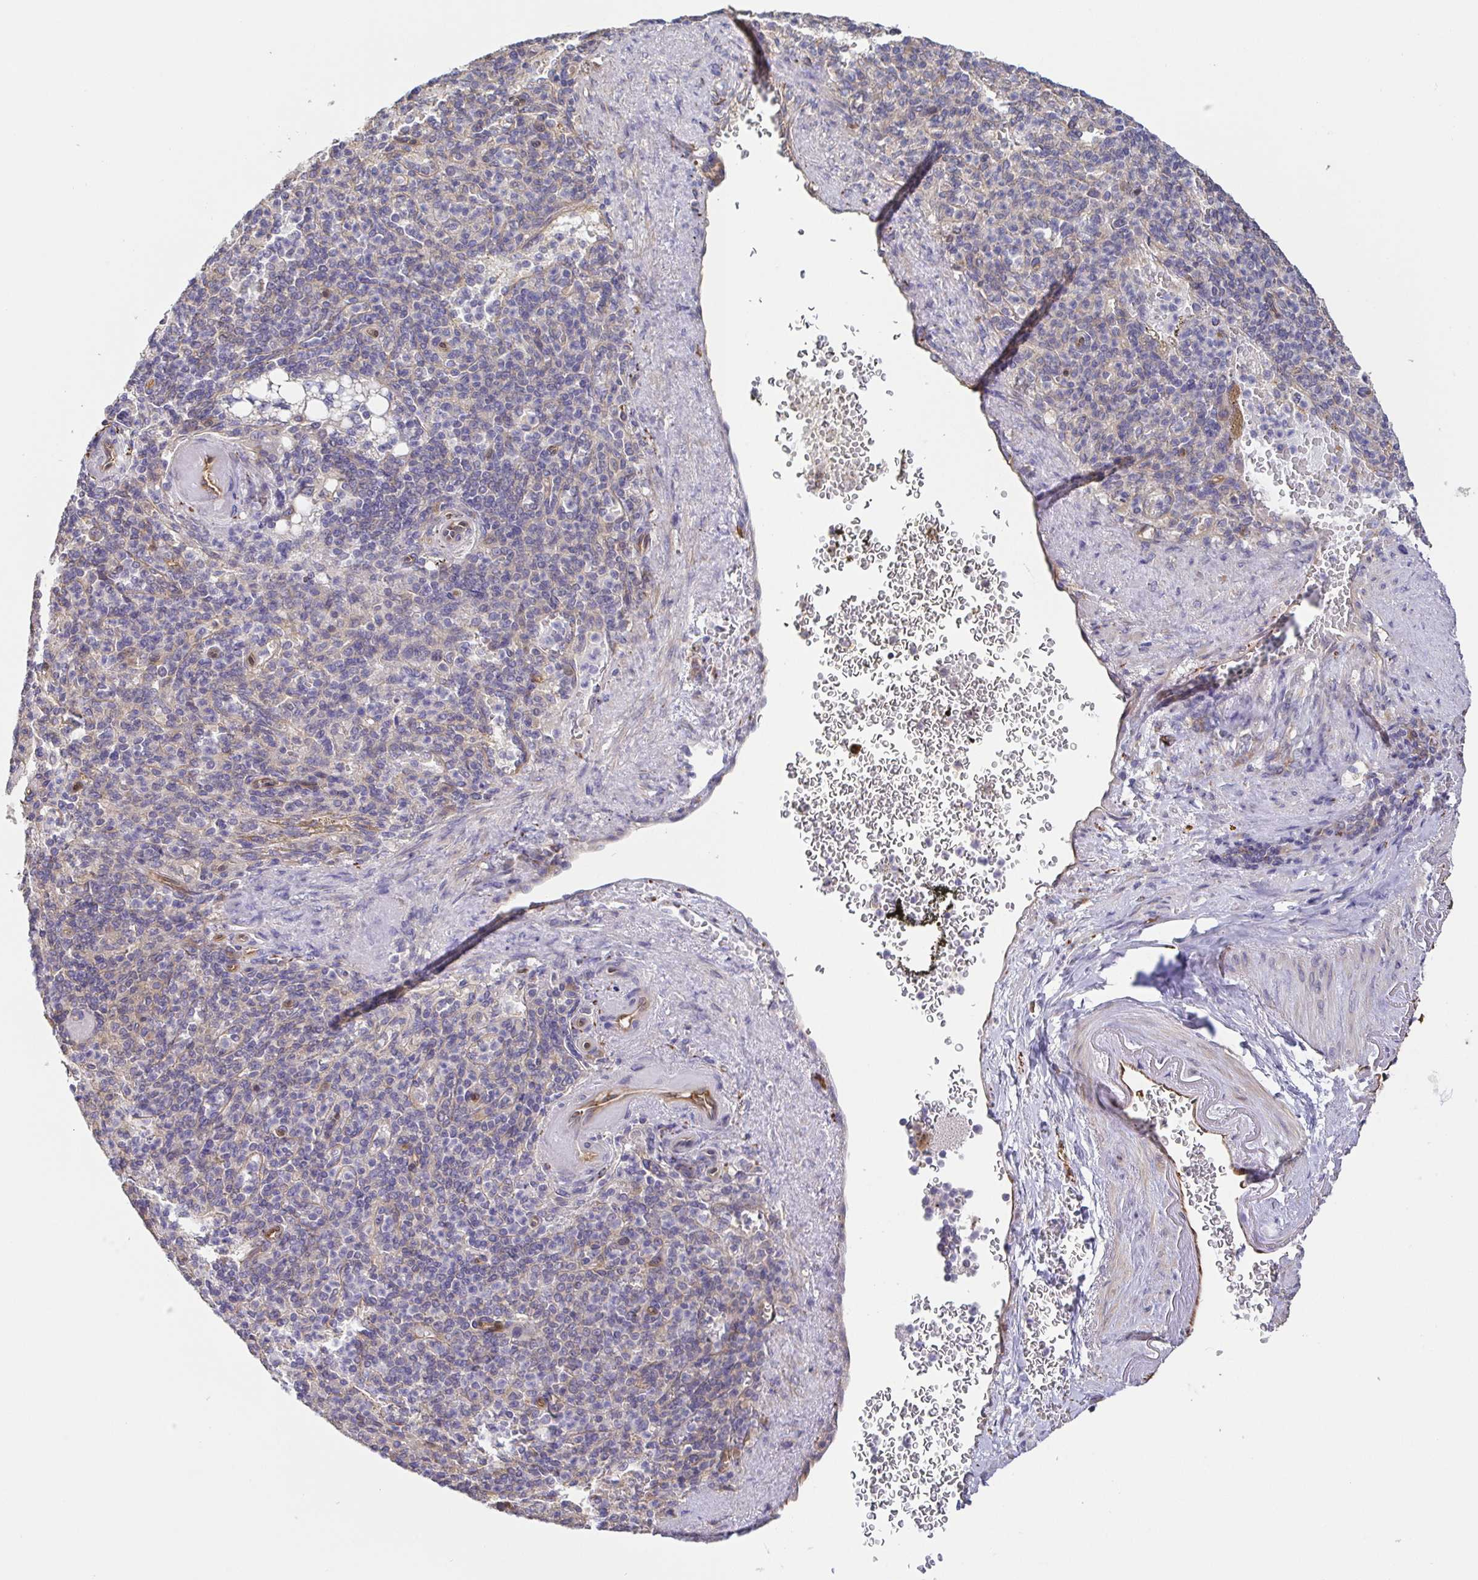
{"staining": {"intensity": "negative", "quantity": "none", "location": "none"}, "tissue": "spleen", "cell_type": "Cells in red pulp", "image_type": "normal", "snomed": [{"axis": "morphology", "description": "Normal tissue, NOS"}, {"axis": "topography", "description": "Spleen"}], "caption": "Normal spleen was stained to show a protein in brown. There is no significant staining in cells in red pulp.", "gene": "EIF3D", "patient": {"sex": "female", "age": 74}}